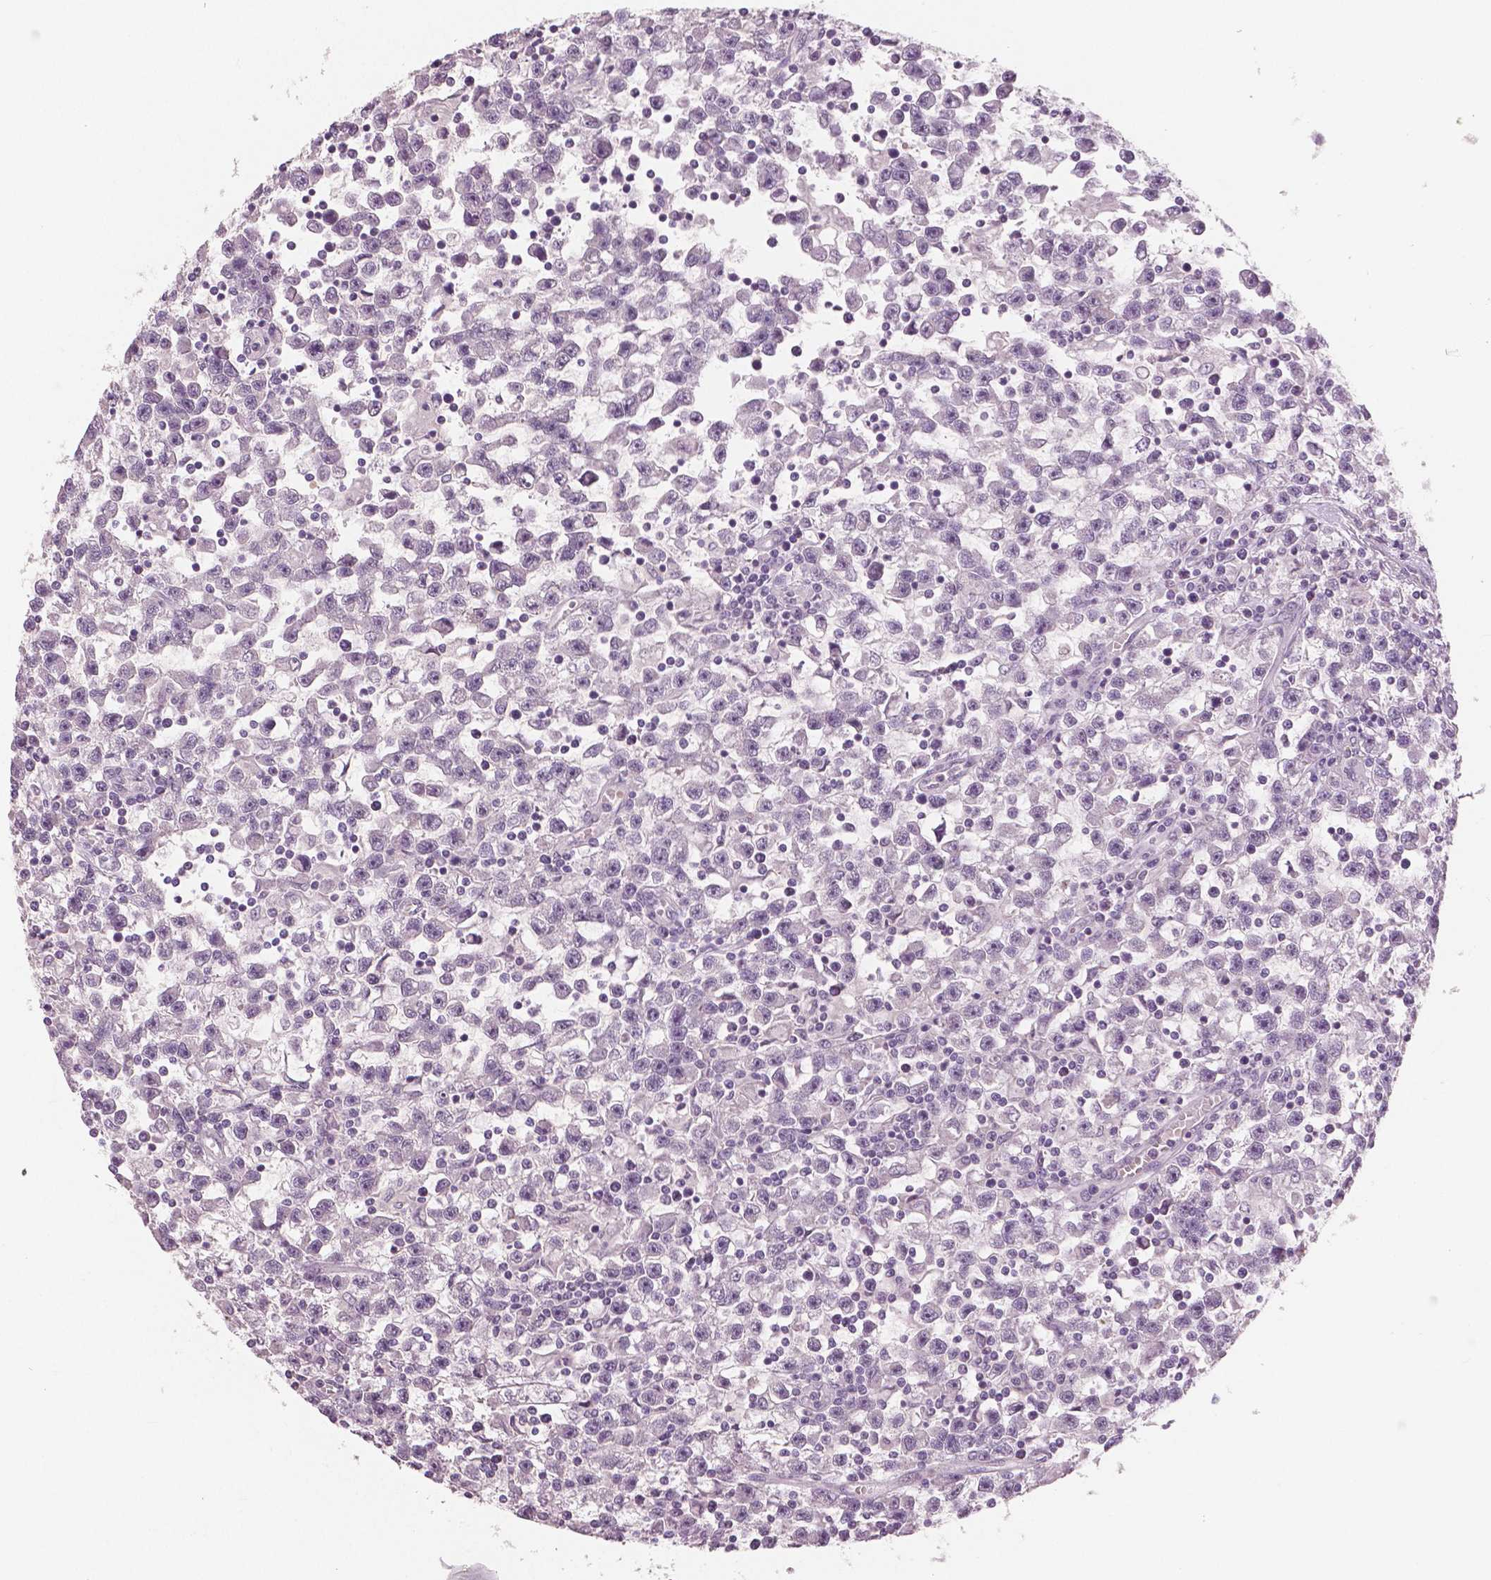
{"staining": {"intensity": "negative", "quantity": "none", "location": "none"}, "tissue": "testis cancer", "cell_type": "Tumor cells", "image_type": "cancer", "snomed": [{"axis": "morphology", "description": "Seminoma, NOS"}, {"axis": "topography", "description": "Testis"}], "caption": "An immunohistochemistry image of testis cancer (seminoma) is shown. There is no staining in tumor cells of testis cancer (seminoma).", "gene": "NECAB1", "patient": {"sex": "male", "age": 31}}